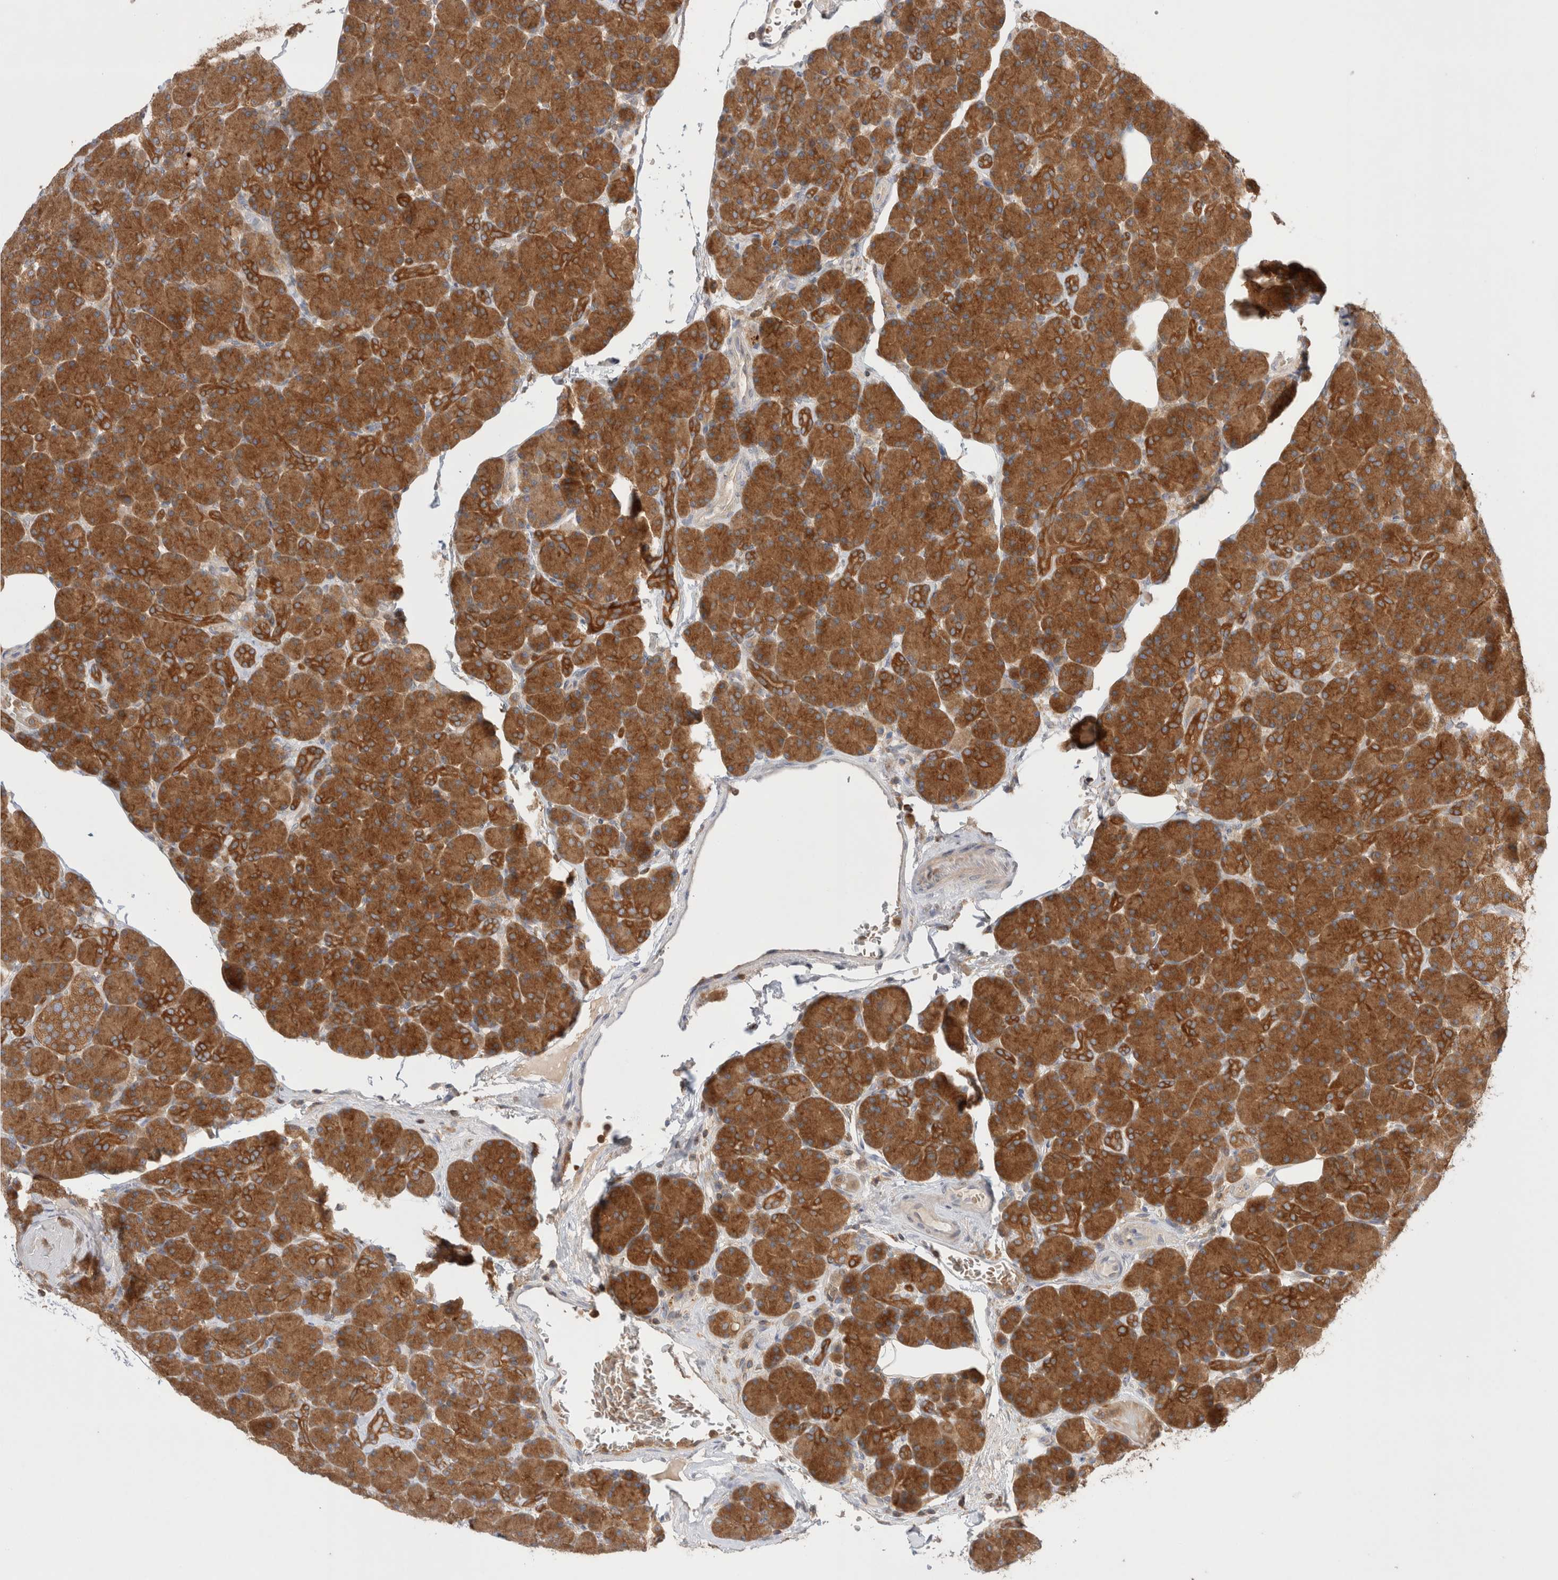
{"staining": {"intensity": "strong", "quantity": ">75%", "location": "cytoplasmic/membranous"}, "tissue": "pancreas", "cell_type": "Exocrine glandular cells", "image_type": "normal", "snomed": [{"axis": "morphology", "description": "Normal tissue, NOS"}, {"axis": "topography", "description": "Pancreas"}], "caption": "Strong cytoplasmic/membranous staining is present in approximately >75% of exocrine glandular cells in benign pancreas. (brown staining indicates protein expression, while blue staining denotes nuclei).", "gene": "KLHL14", "patient": {"sex": "female", "age": 43}}